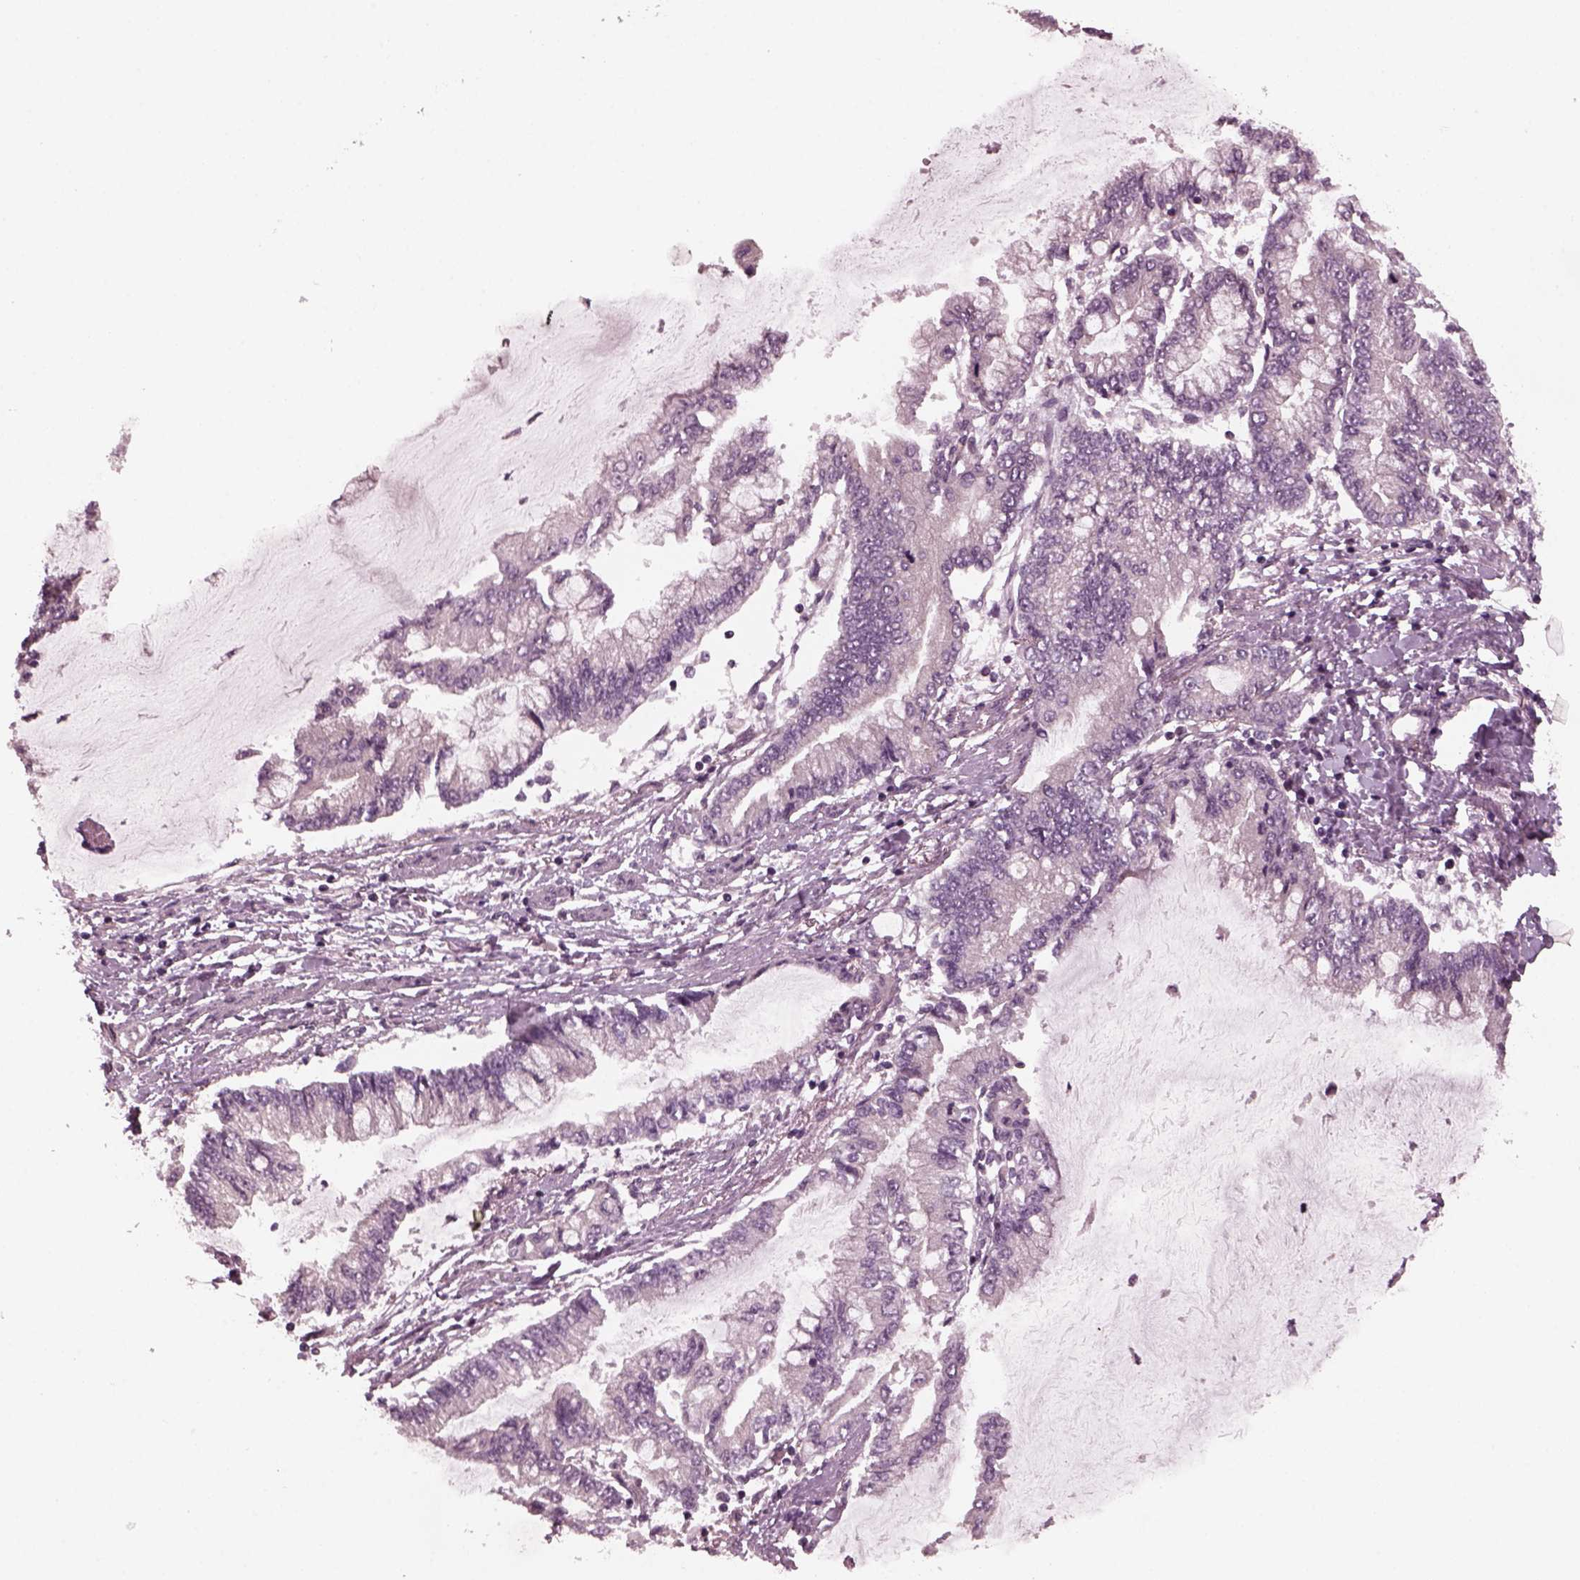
{"staining": {"intensity": "negative", "quantity": "none", "location": "none"}, "tissue": "stomach cancer", "cell_type": "Tumor cells", "image_type": "cancer", "snomed": [{"axis": "morphology", "description": "Adenocarcinoma, NOS"}, {"axis": "topography", "description": "Stomach, upper"}], "caption": "A high-resolution photomicrograph shows immunohistochemistry (IHC) staining of stomach adenocarcinoma, which shows no significant staining in tumor cells. Nuclei are stained in blue.", "gene": "TUBG1", "patient": {"sex": "female", "age": 74}}